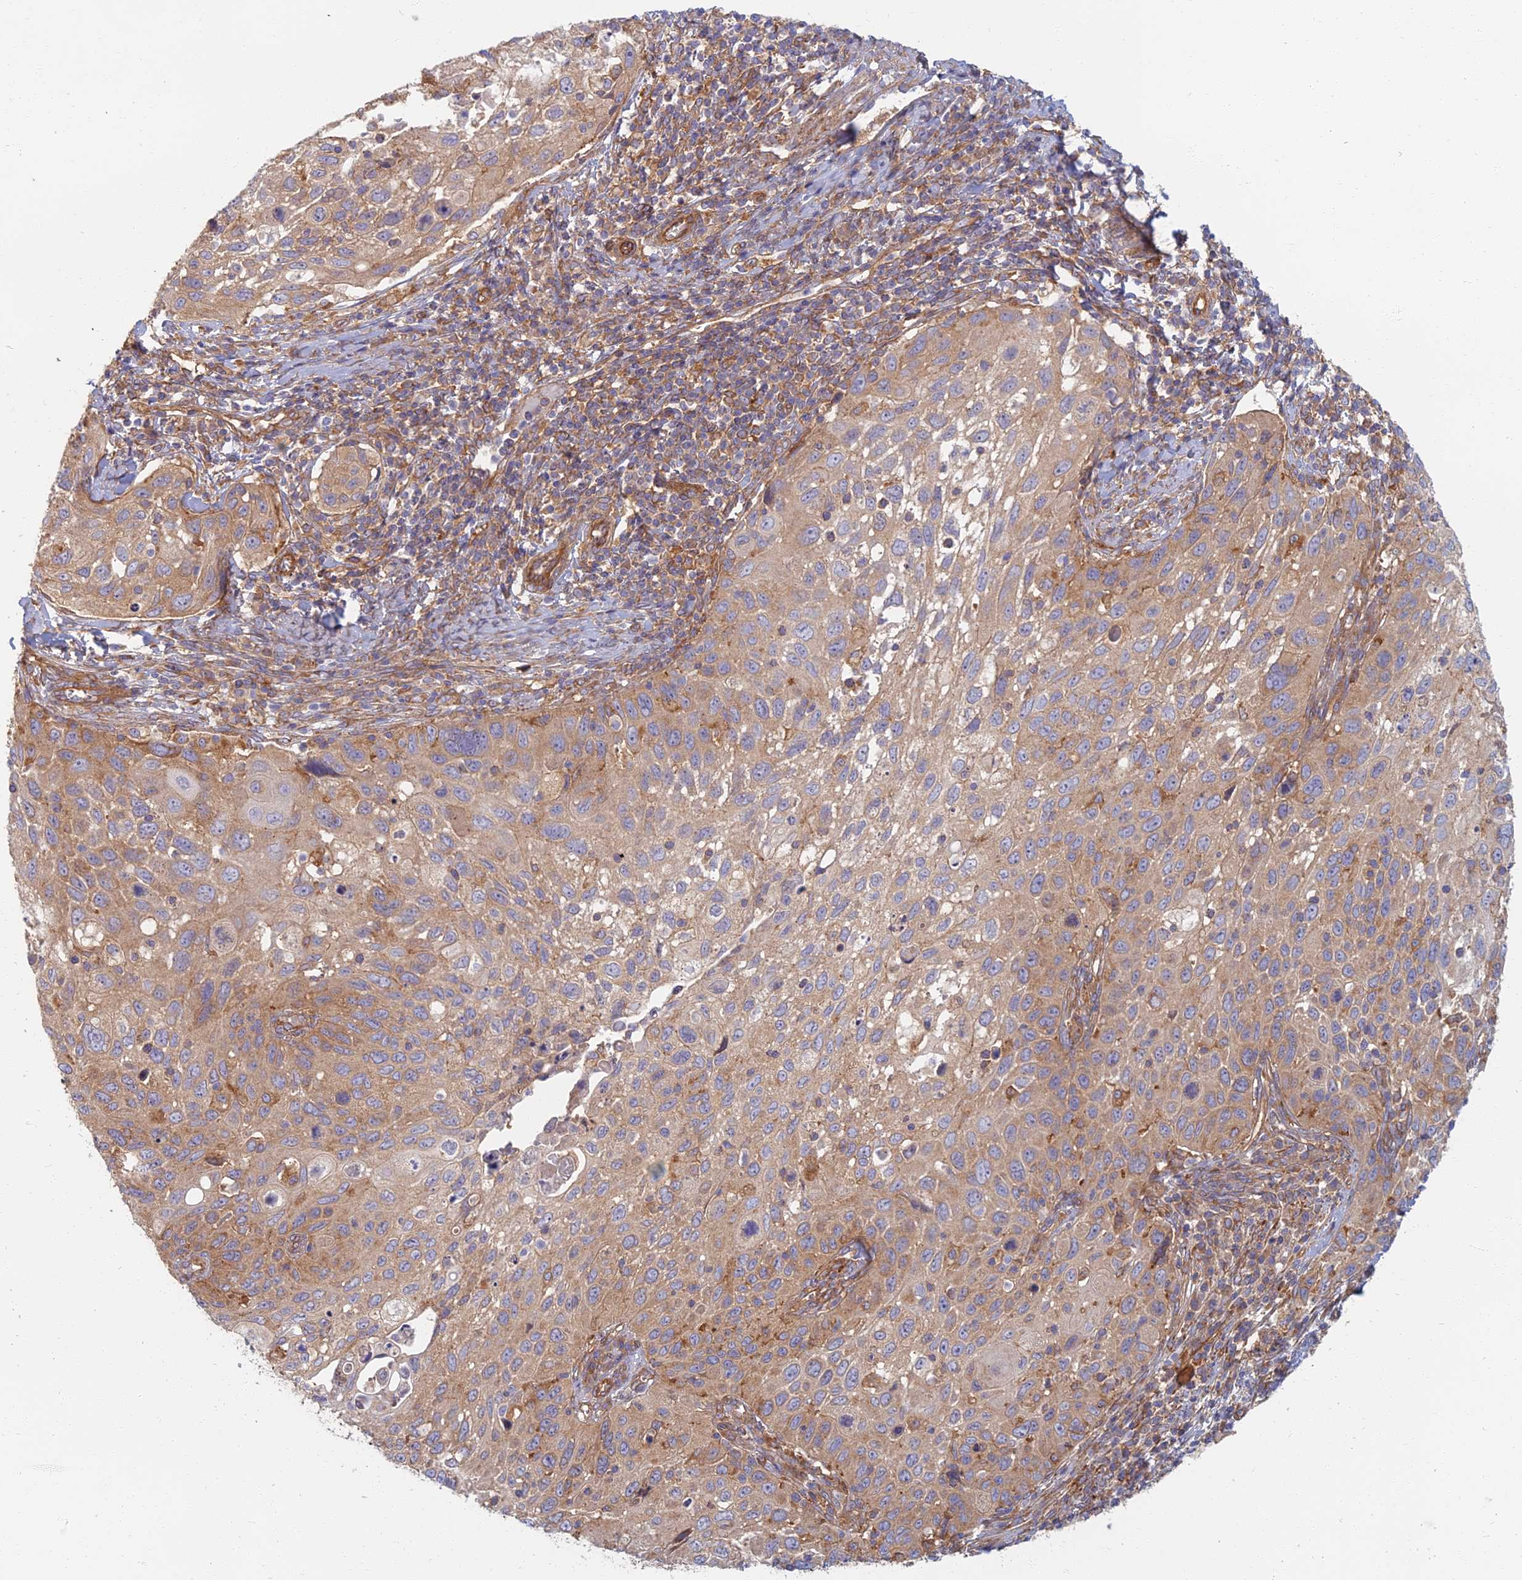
{"staining": {"intensity": "moderate", "quantity": "25%-75%", "location": "cytoplasmic/membranous"}, "tissue": "cervical cancer", "cell_type": "Tumor cells", "image_type": "cancer", "snomed": [{"axis": "morphology", "description": "Squamous cell carcinoma, NOS"}, {"axis": "topography", "description": "Cervix"}], "caption": "The photomicrograph shows immunohistochemical staining of cervical cancer. There is moderate cytoplasmic/membranous positivity is appreciated in about 25%-75% of tumor cells. The protein of interest is stained brown, and the nuclei are stained in blue (DAB IHC with brightfield microscopy, high magnification).", "gene": "RBSN", "patient": {"sex": "female", "age": 70}}